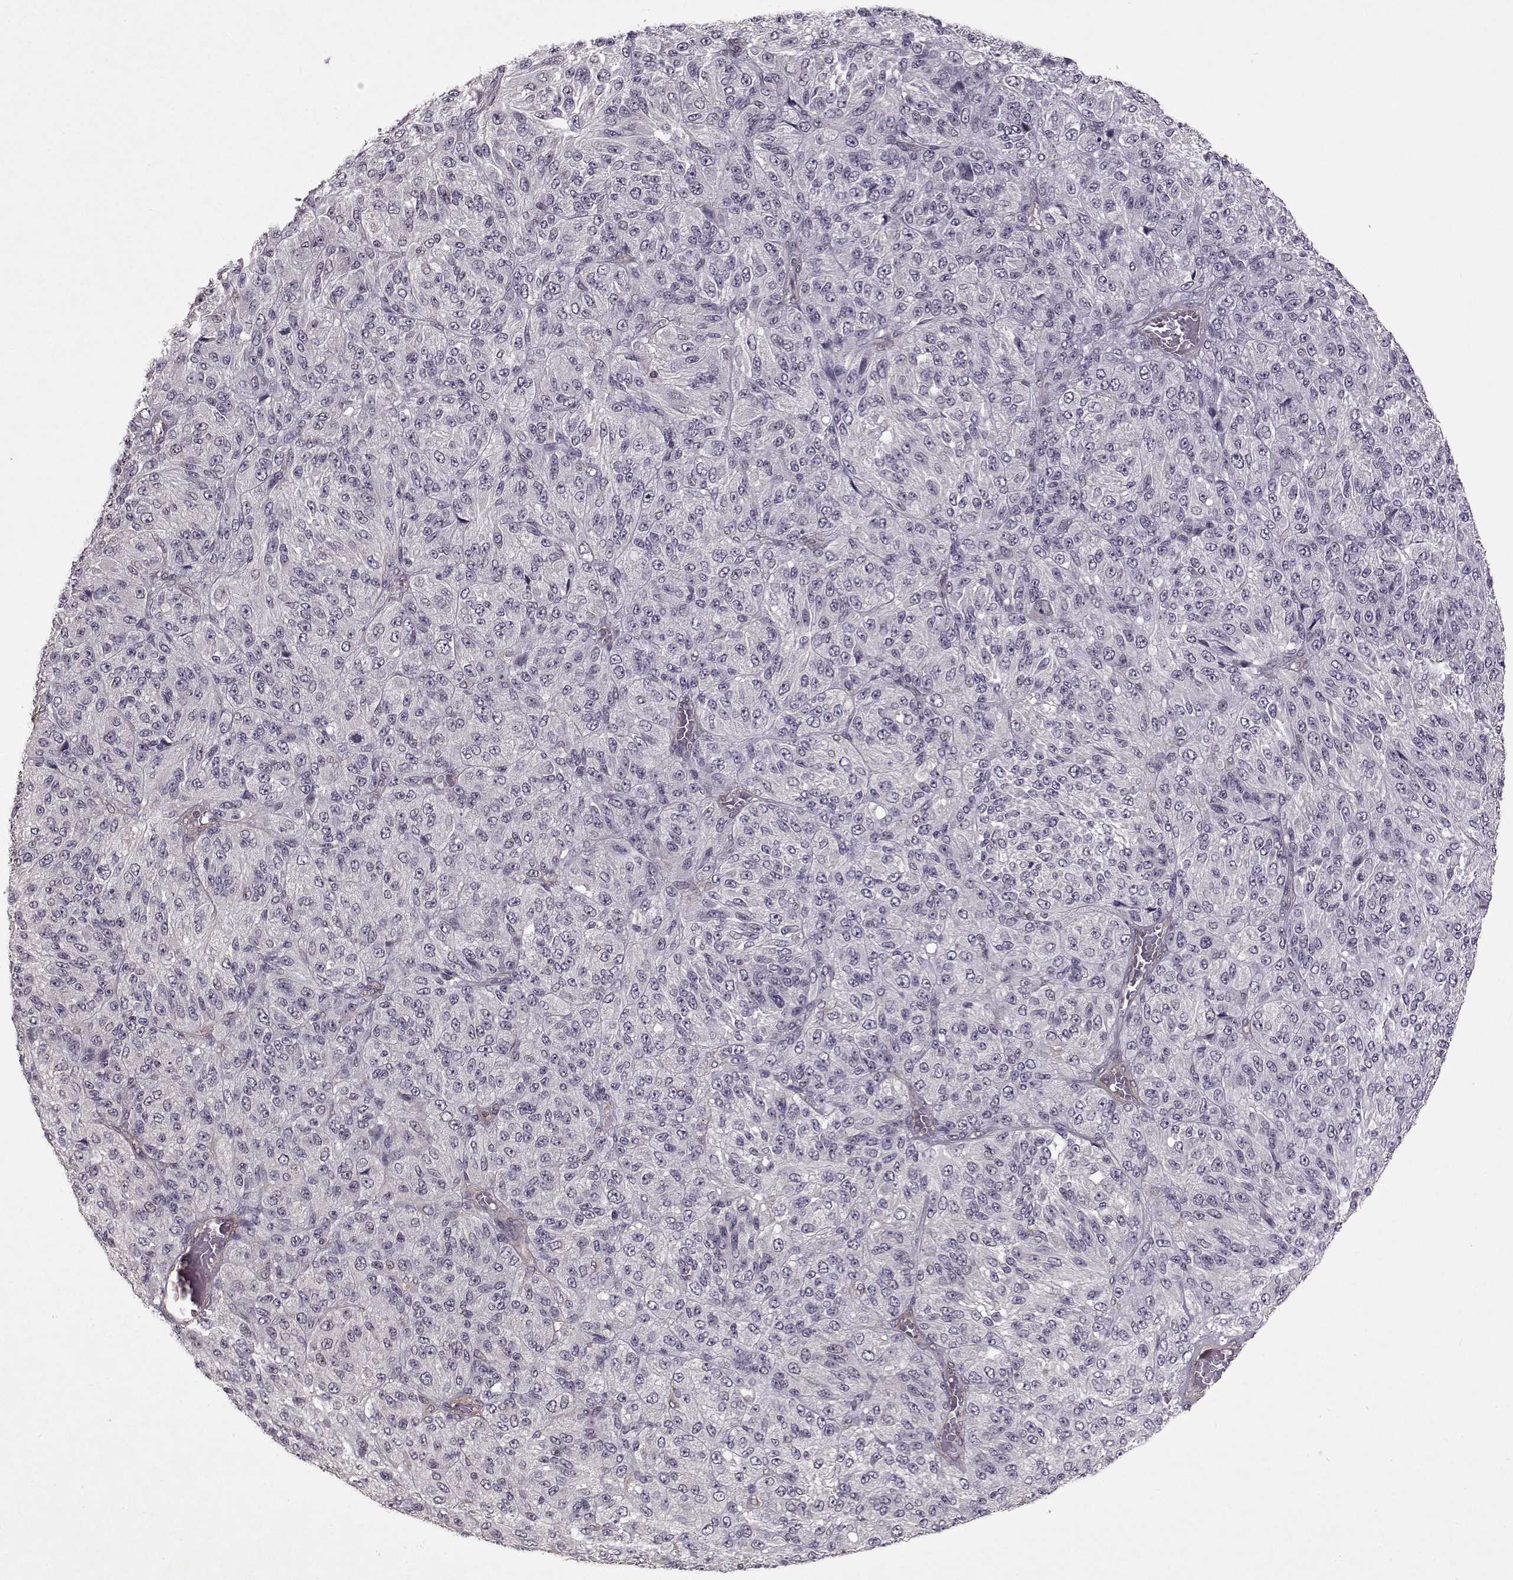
{"staining": {"intensity": "negative", "quantity": "none", "location": "none"}, "tissue": "melanoma", "cell_type": "Tumor cells", "image_type": "cancer", "snomed": [{"axis": "morphology", "description": "Malignant melanoma, Metastatic site"}, {"axis": "topography", "description": "Brain"}], "caption": "The photomicrograph shows no staining of tumor cells in melanoma.", "gene": "KRT9", "patient": {"sex": "female", "age": 56}}